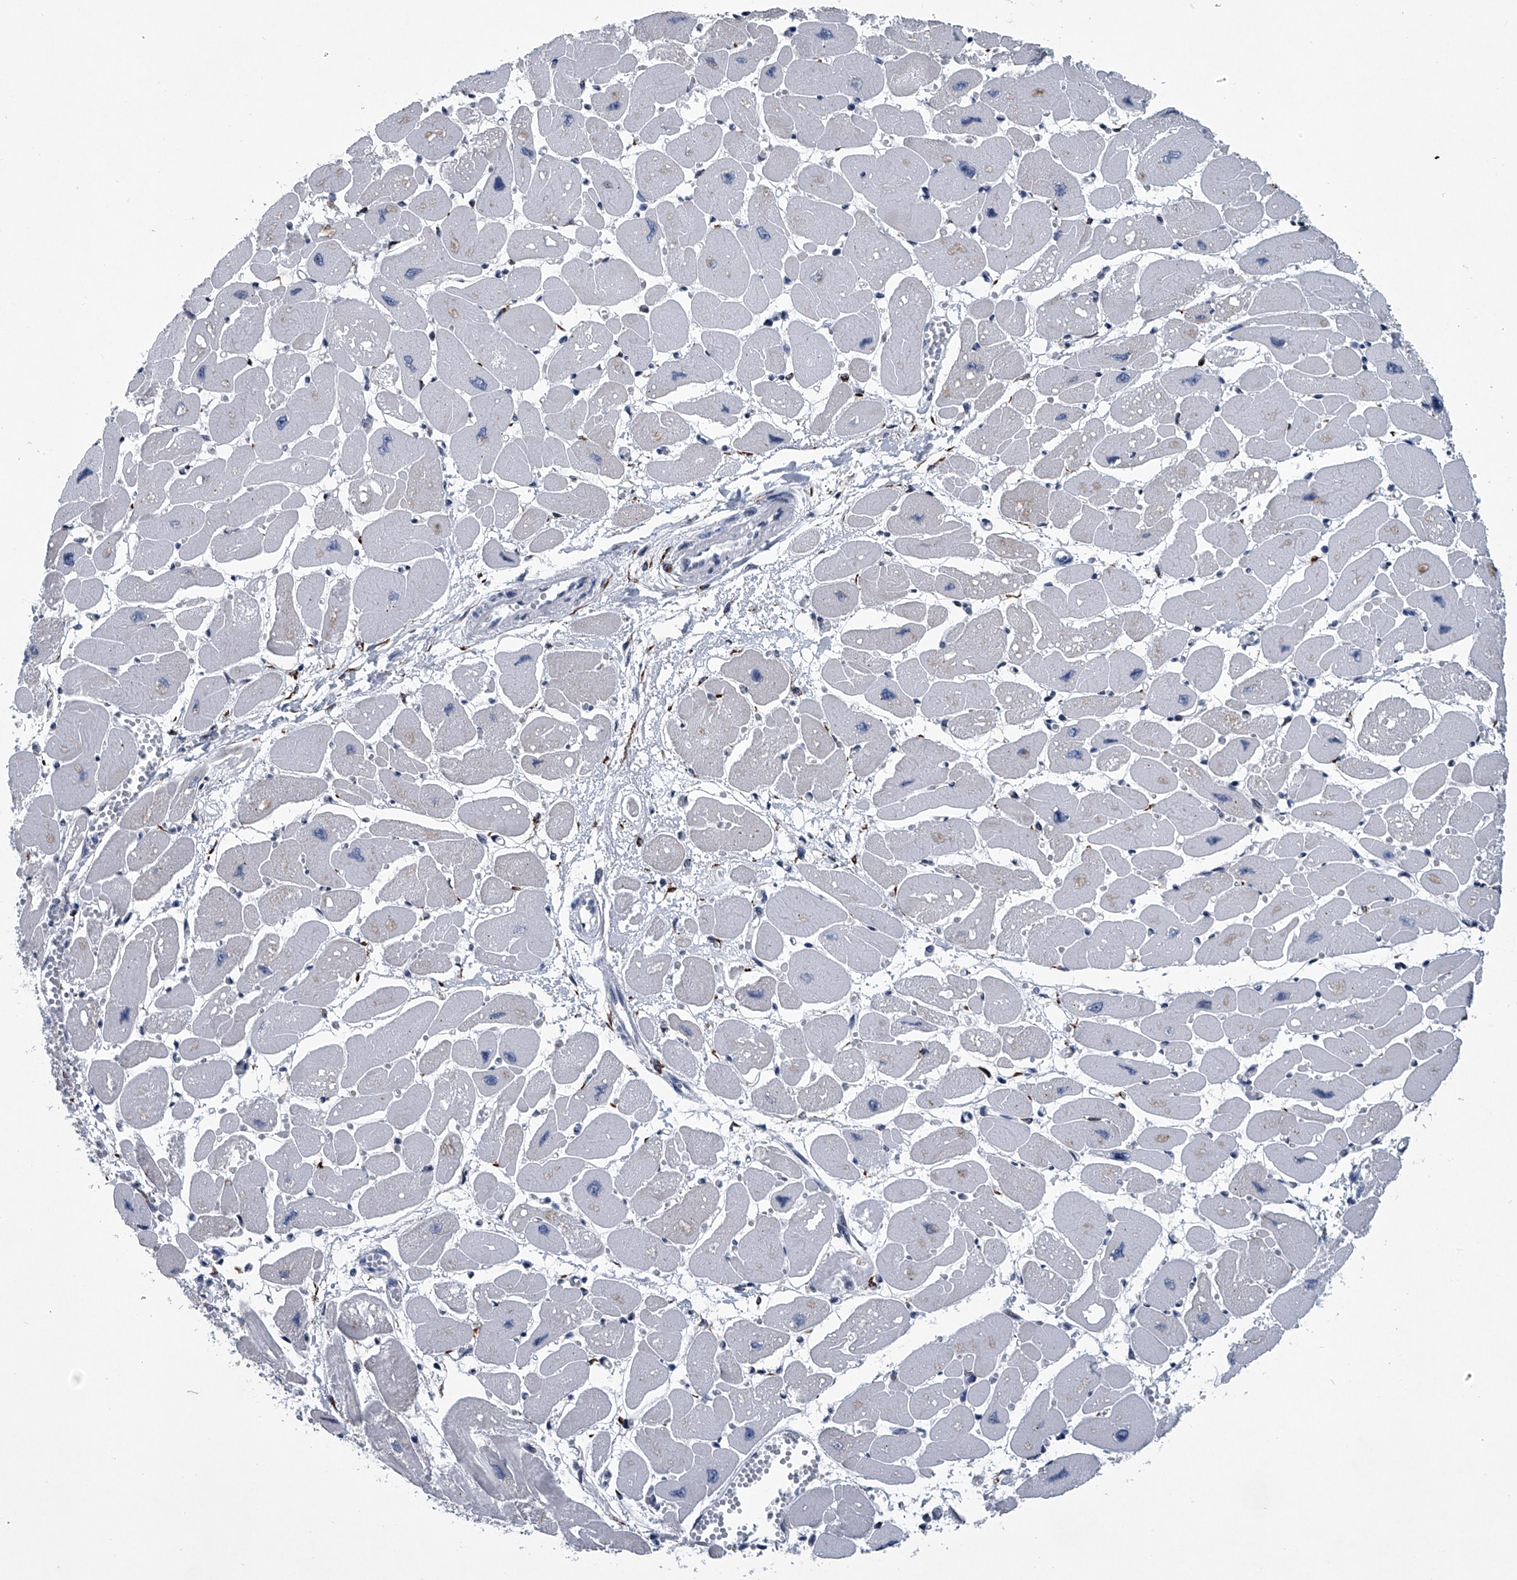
{"staining": {"intensity": "negative", "quantity": "none", "location": "none"}, "tissue": "heart muscle", "cell_type": "Cardiomyocytes", "image_type": "normal", "snomed": [{"axis": "morphology", "description": "Normal tissue, NOS"}, {"axis": "topography", "description": "Heart"}], "caption": "Micrograph shows no significant protein positivity in cardiomyocytes of normal heart muscle.", "gene": "PPP2R5D", "patient": {"sex": "female", "age": 54}}